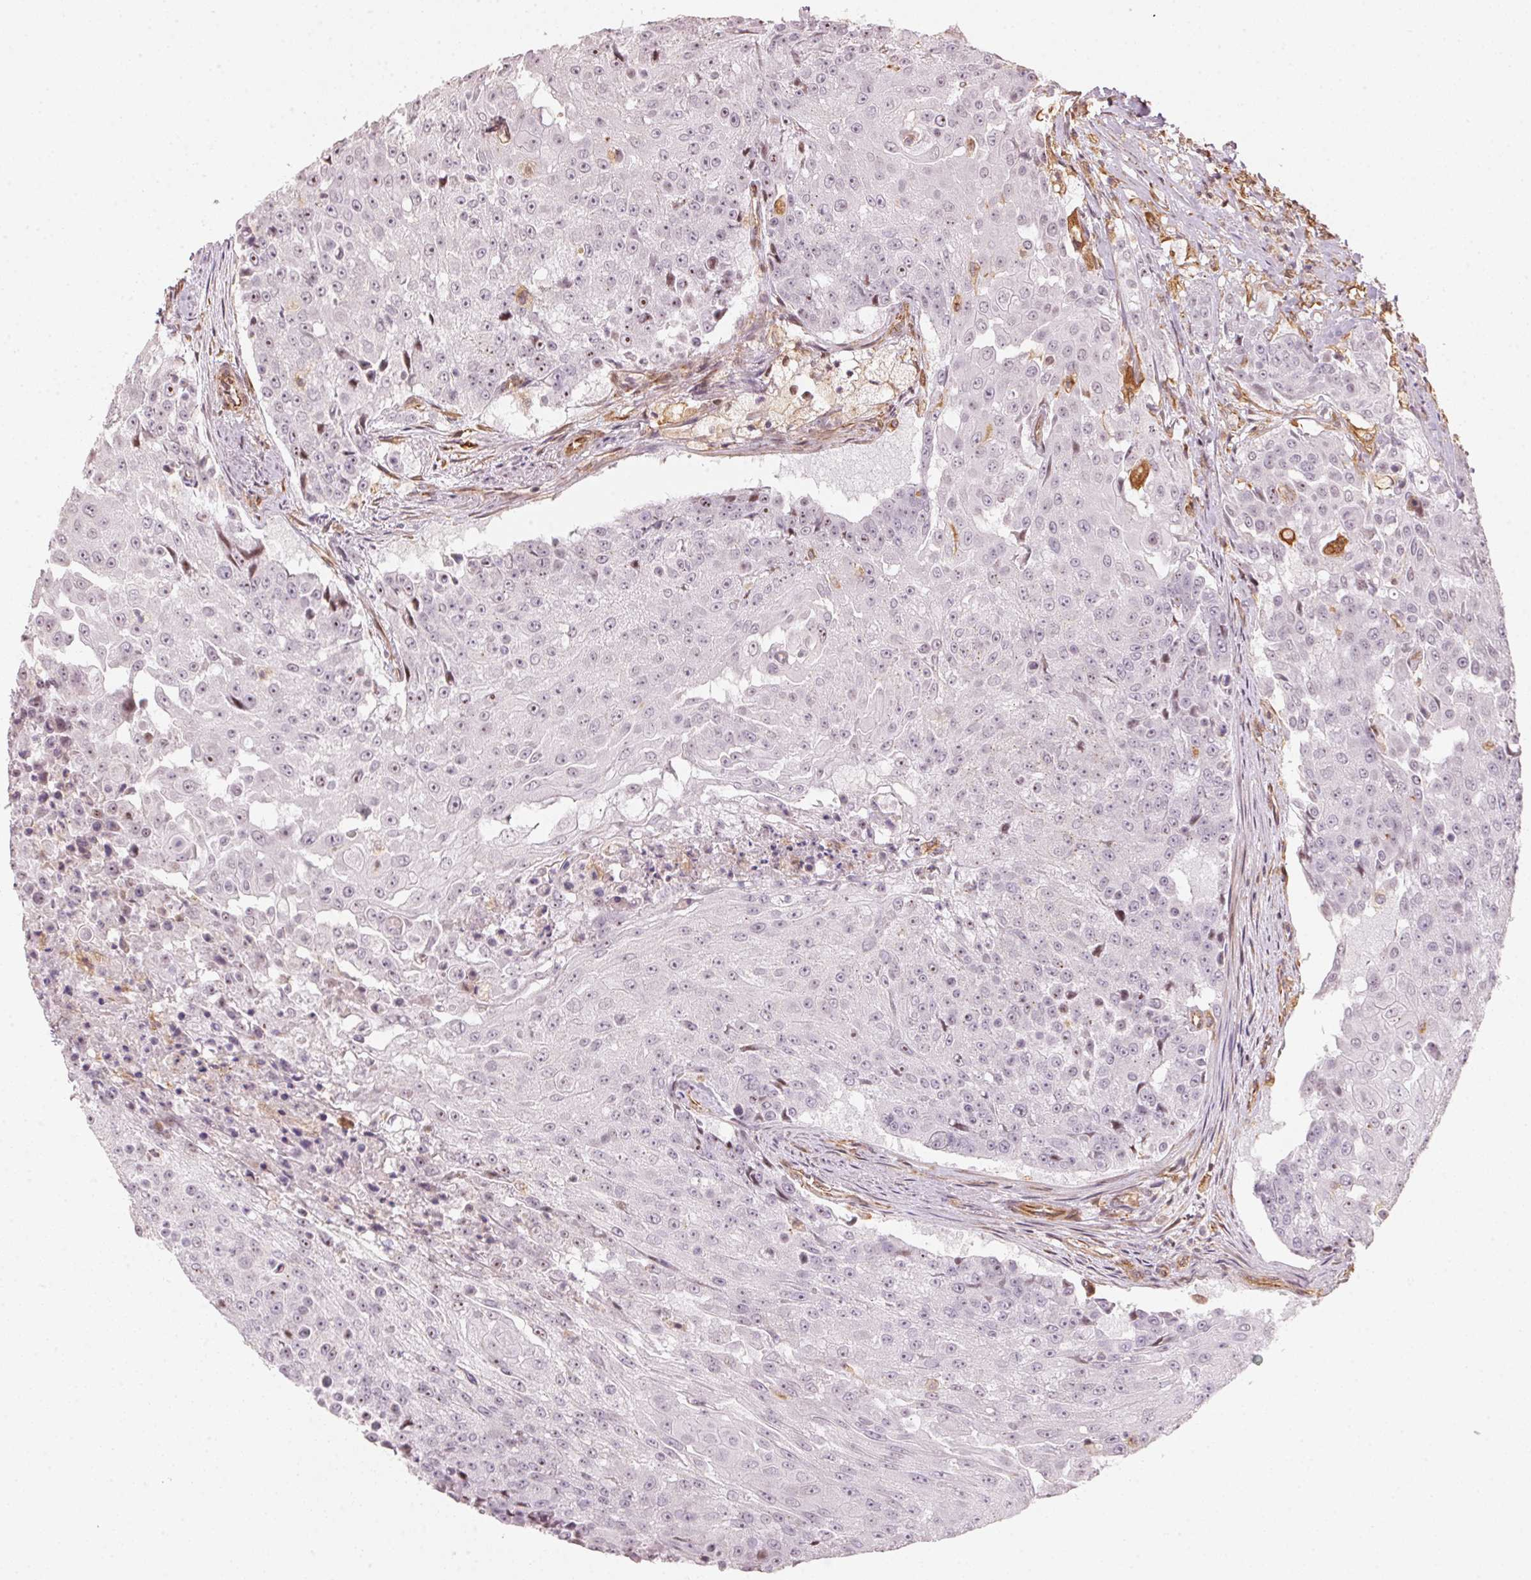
{"staining": {"intensity": "negative", "quantity": "none", "location": "none"}, "tissue": "urothelial cancer", "cell_type": "Tumor cells", "image_type": "cancer", "snomed": [{"axis": "morphology", "description": "Urothelial carcinoma, High grade"}, {"axis": "topography", "description": "Urinary bladder"}], "caption": "The IHC micrograph has no significant staining in tumor cells of high-grade urothelial carcinoma tissue. Brightfield microscopy of immunohistochemistry stained with DAB (3,3'-diaminobenzidine) (brown) and hematoxylin (blue), captured at high magnification.", "gene": "FOXR2", "patient": {"sex": "female", "age": 63}}